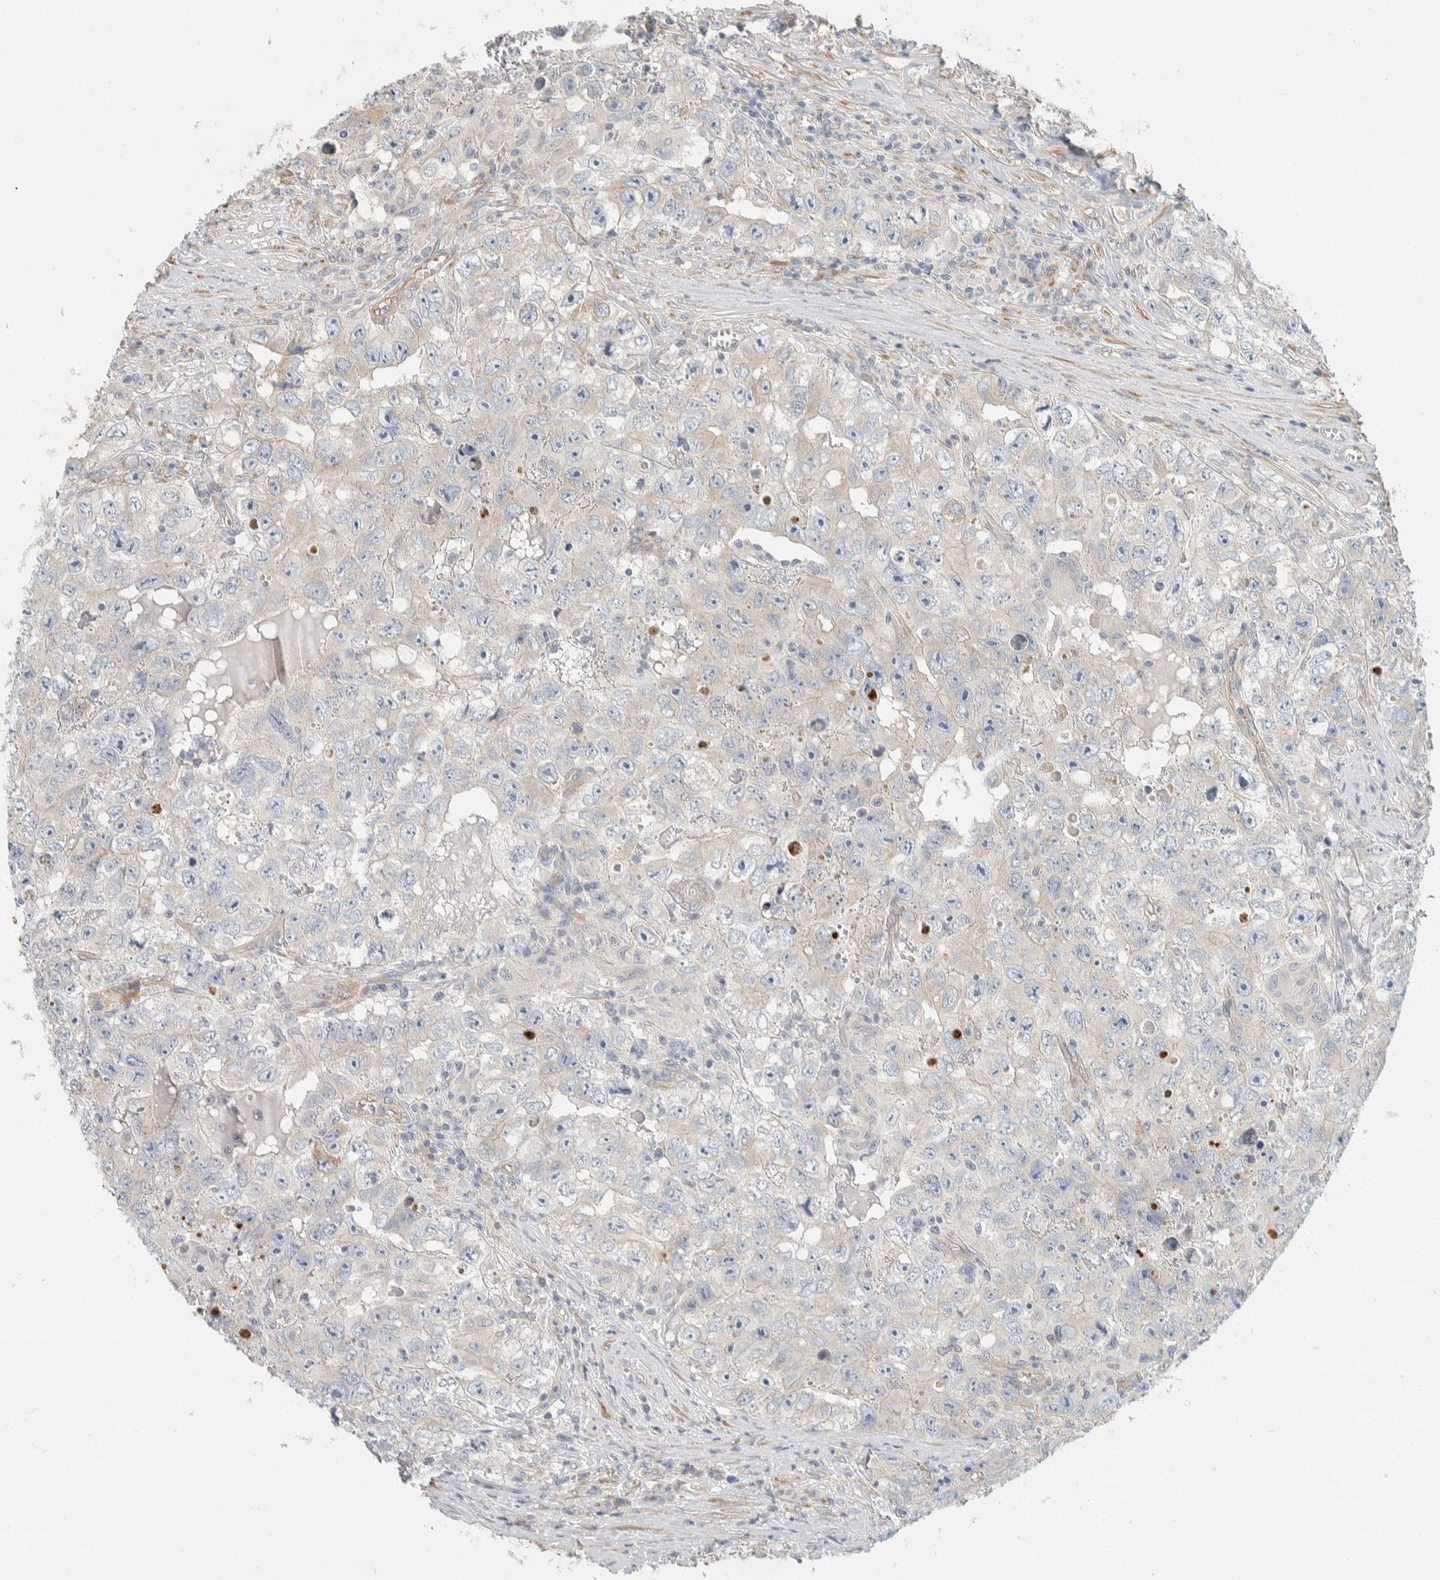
{"staining": {"intensity": "weak", "quantity": "25%-75%", "location": "cytoplasmic/membranous"}, "tissue": "testis cancer", "cell_type": "Tumor cells", "image_type": "cancer", "snomed": [{"axis": "morphology", "description": "Seminoma, NOS"}, {"axis": "morphology", "description": "Carcinoma, Embryonal, NOS"}, {"axis": "topography", "description": "Testis"}], "caption": "Tumor cells reveal low levels of weak cytoplasmic/membranous positivity in about 25%-75% of cells in embryonal carcinoma (testis).", "gene": "CDR2", "patient": {"sex": "male", "age": 43}}